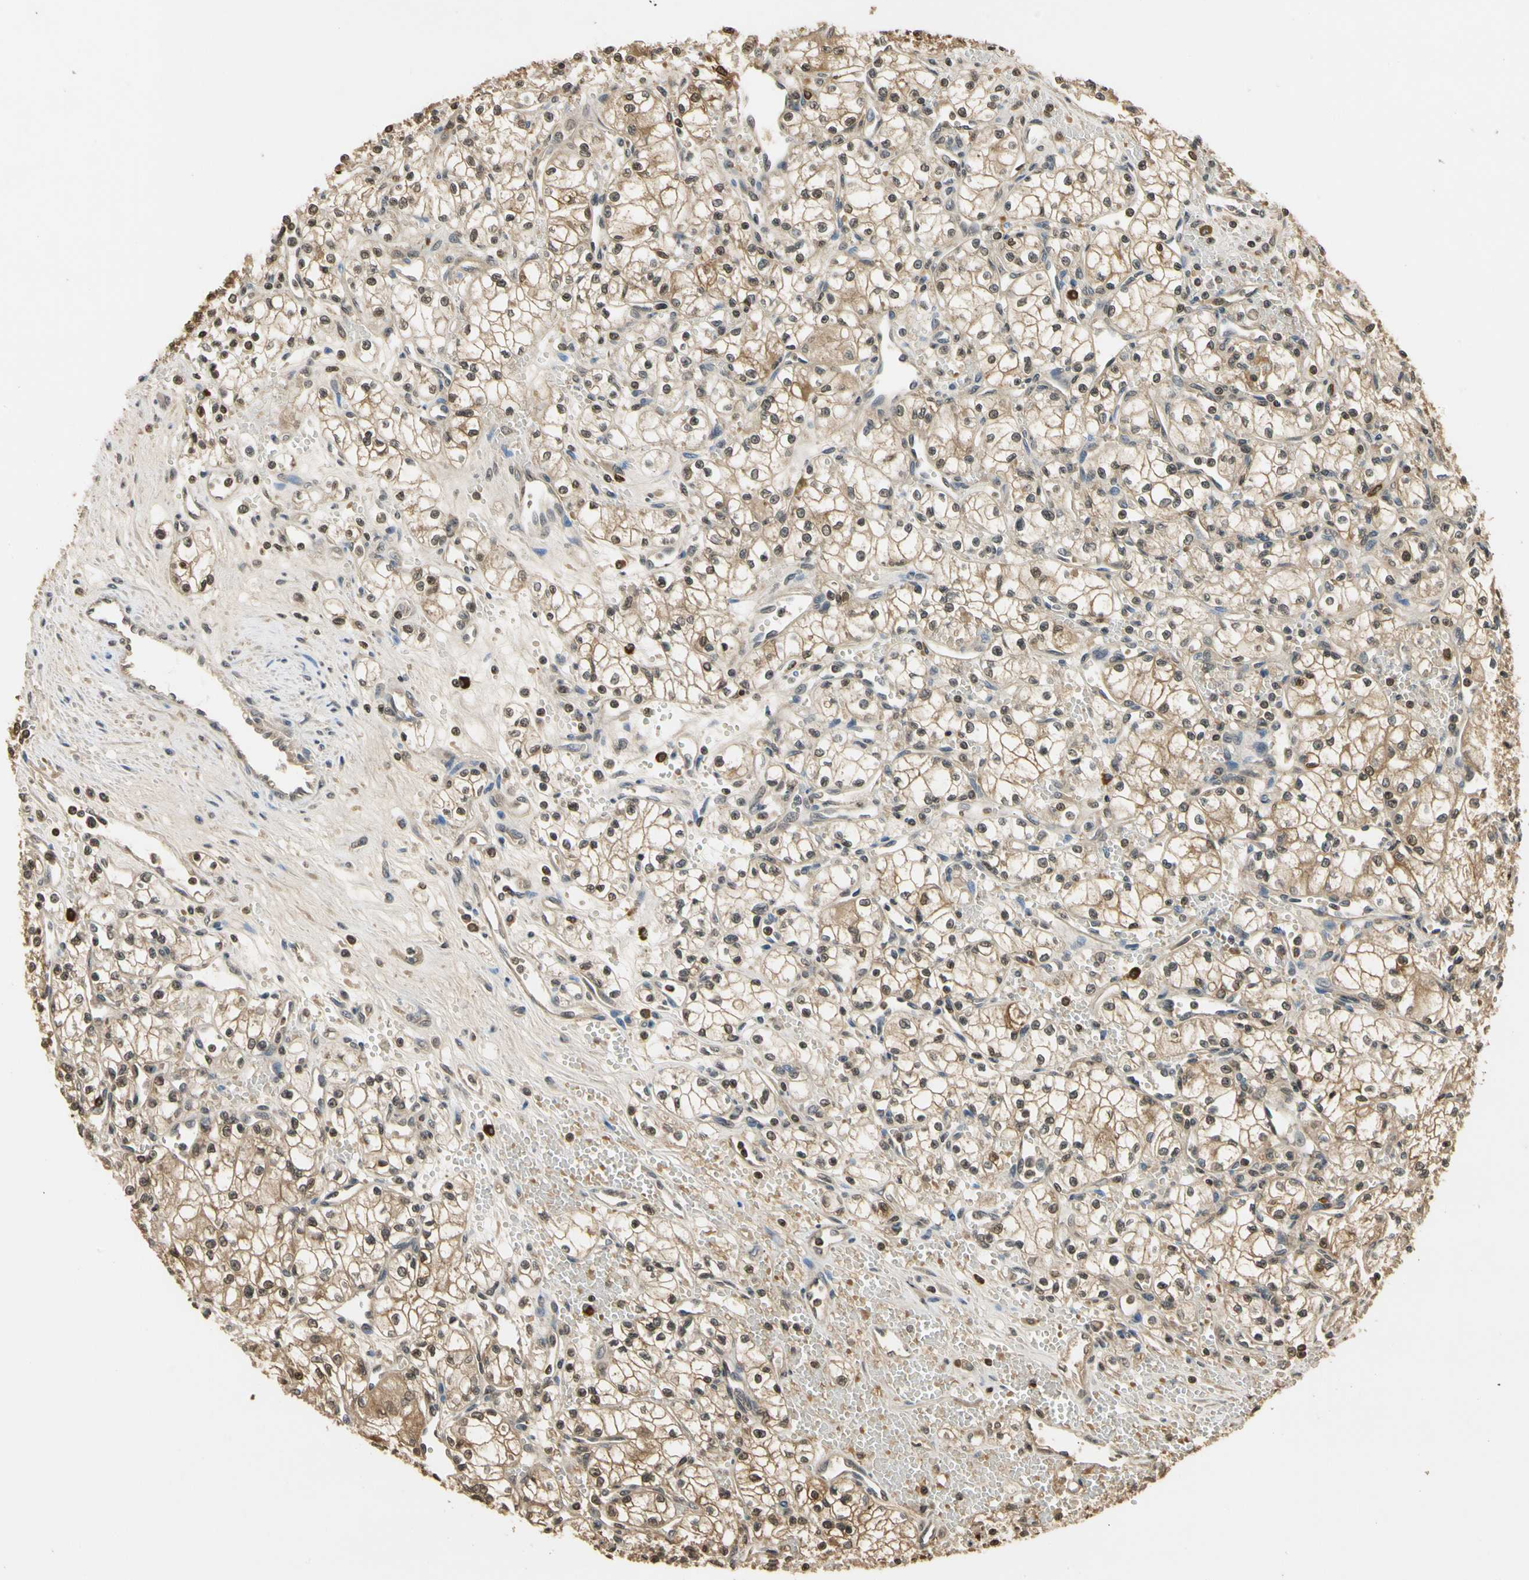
{"staining": {"intensity": "moderate", "quantity": ">75%", "location": "cytoplasmic/membranous,nuclear"}, "tissue": "renal cancer", "cell_type": "Tumor cells", "image_type": "cancer", "snomed": [{"axis": "morphology", "description": "Normal tissue, NOS"}, {"axis": "morphology", "description": "Adenocarcinoma, NOS"}, {"axis": "topography", "description": "Kidney"}], "caption": "DAB (3,3'-diaminobenzidine) immunohistochemical staining of renal cancer displays moderate cytoplasmic/membranous and nuclear protein staining in about >75% of tumor cells. Ihc stains the protein in brown and the nuclei are stained blue.", "gene": "SOD1", "patient": {"sex": "male", "age": 59}}